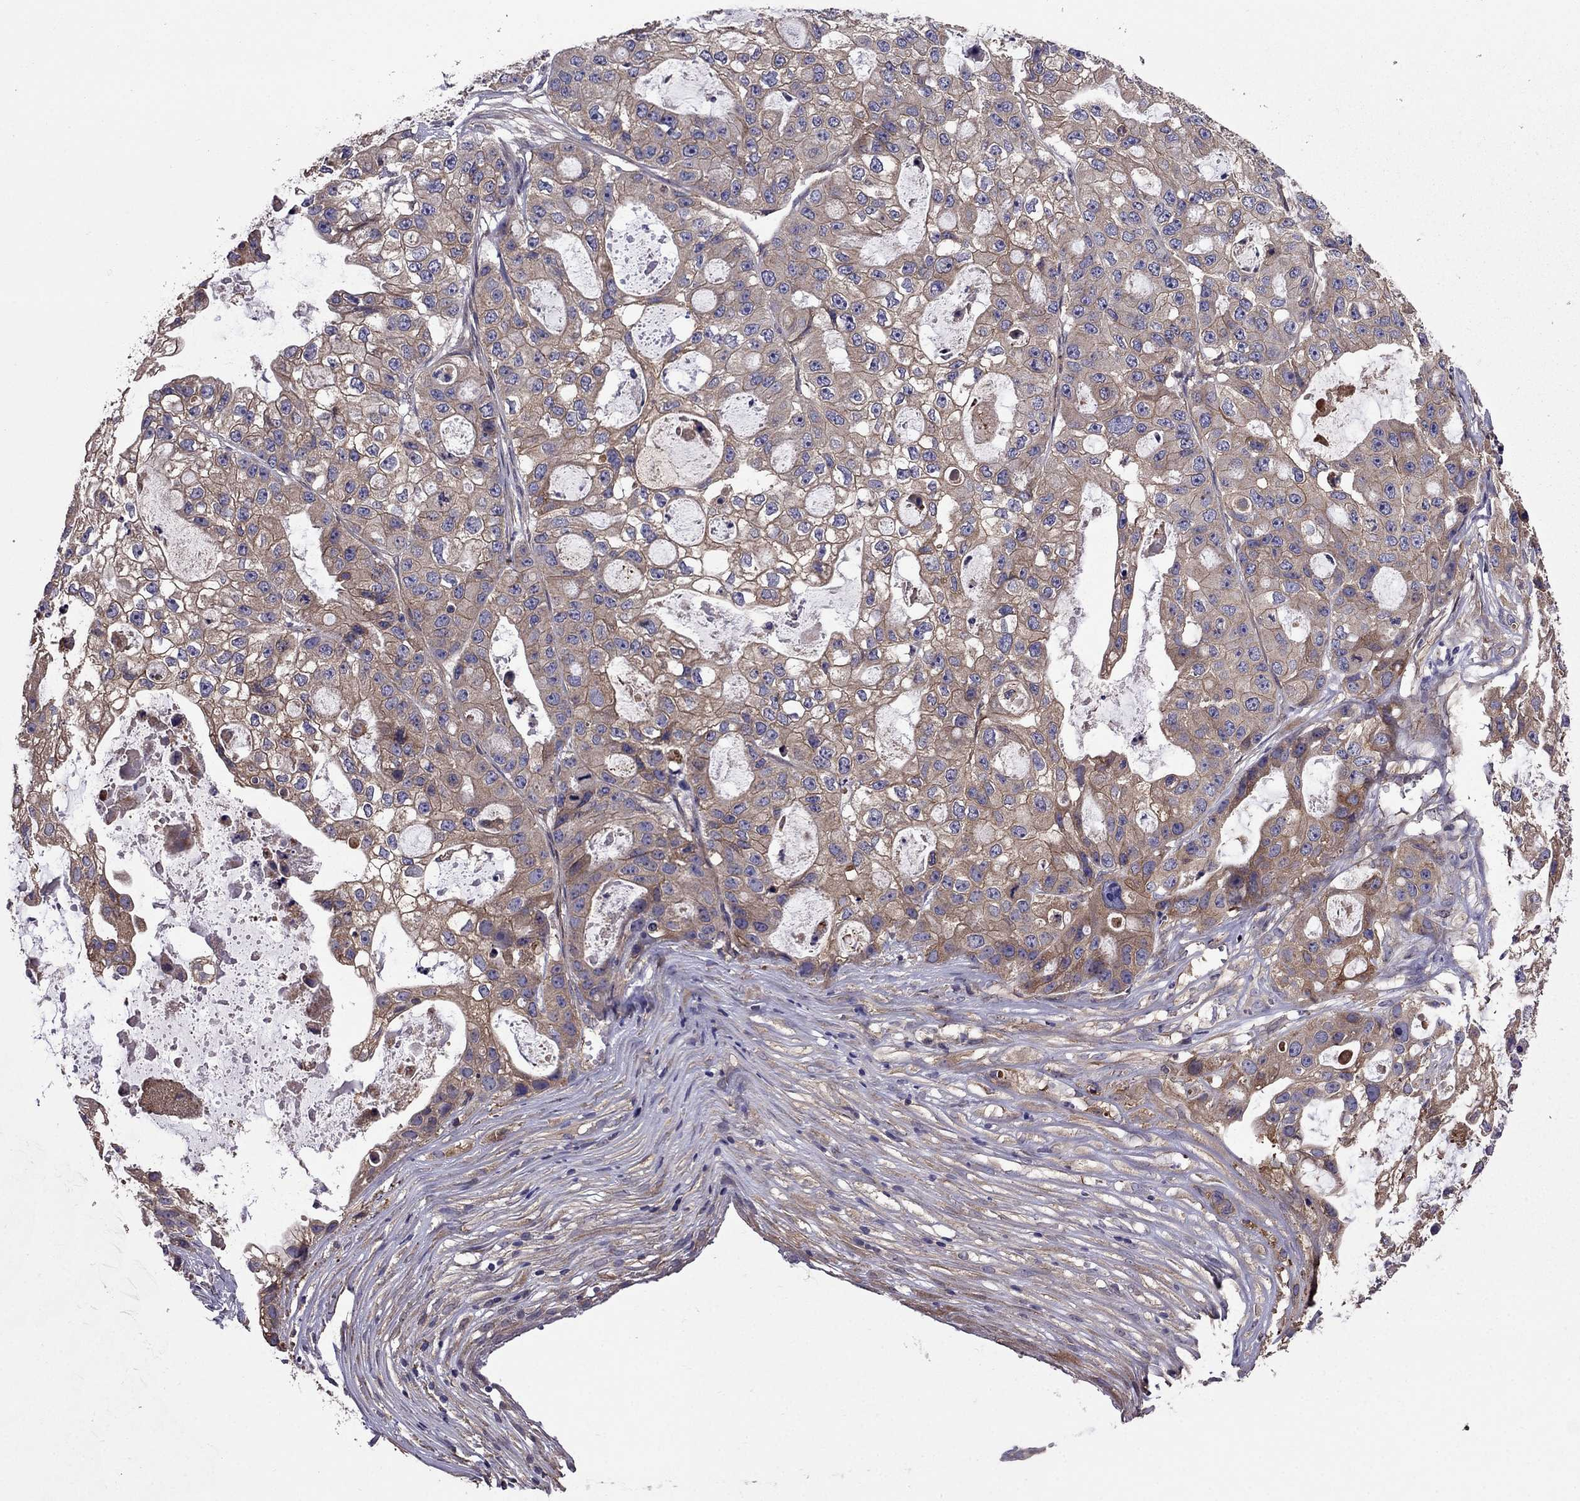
{"staining": {"intensity": "weak", "quantity": ">75%", "location": "cytoplasmic/membranous"}, "tissue": "ovarian cancer", "cell_type": "Tumor cells", "image_type": "cancer", "snomed": [{"axis": "morphology", "description": "Cystadenocarcinoma, serous, NOS"}, {"axis": "topography", "description": "Ovary"}], "caption": "DAB immunohistochemical staining of serous cystadenocarcinoma (ovarian) reveals weak cytoplasmic/membranous protein staining in approximately >75% of tumor cells.", "gene": "ITGB1", "patient": {"sex": "female", "age": 56}}